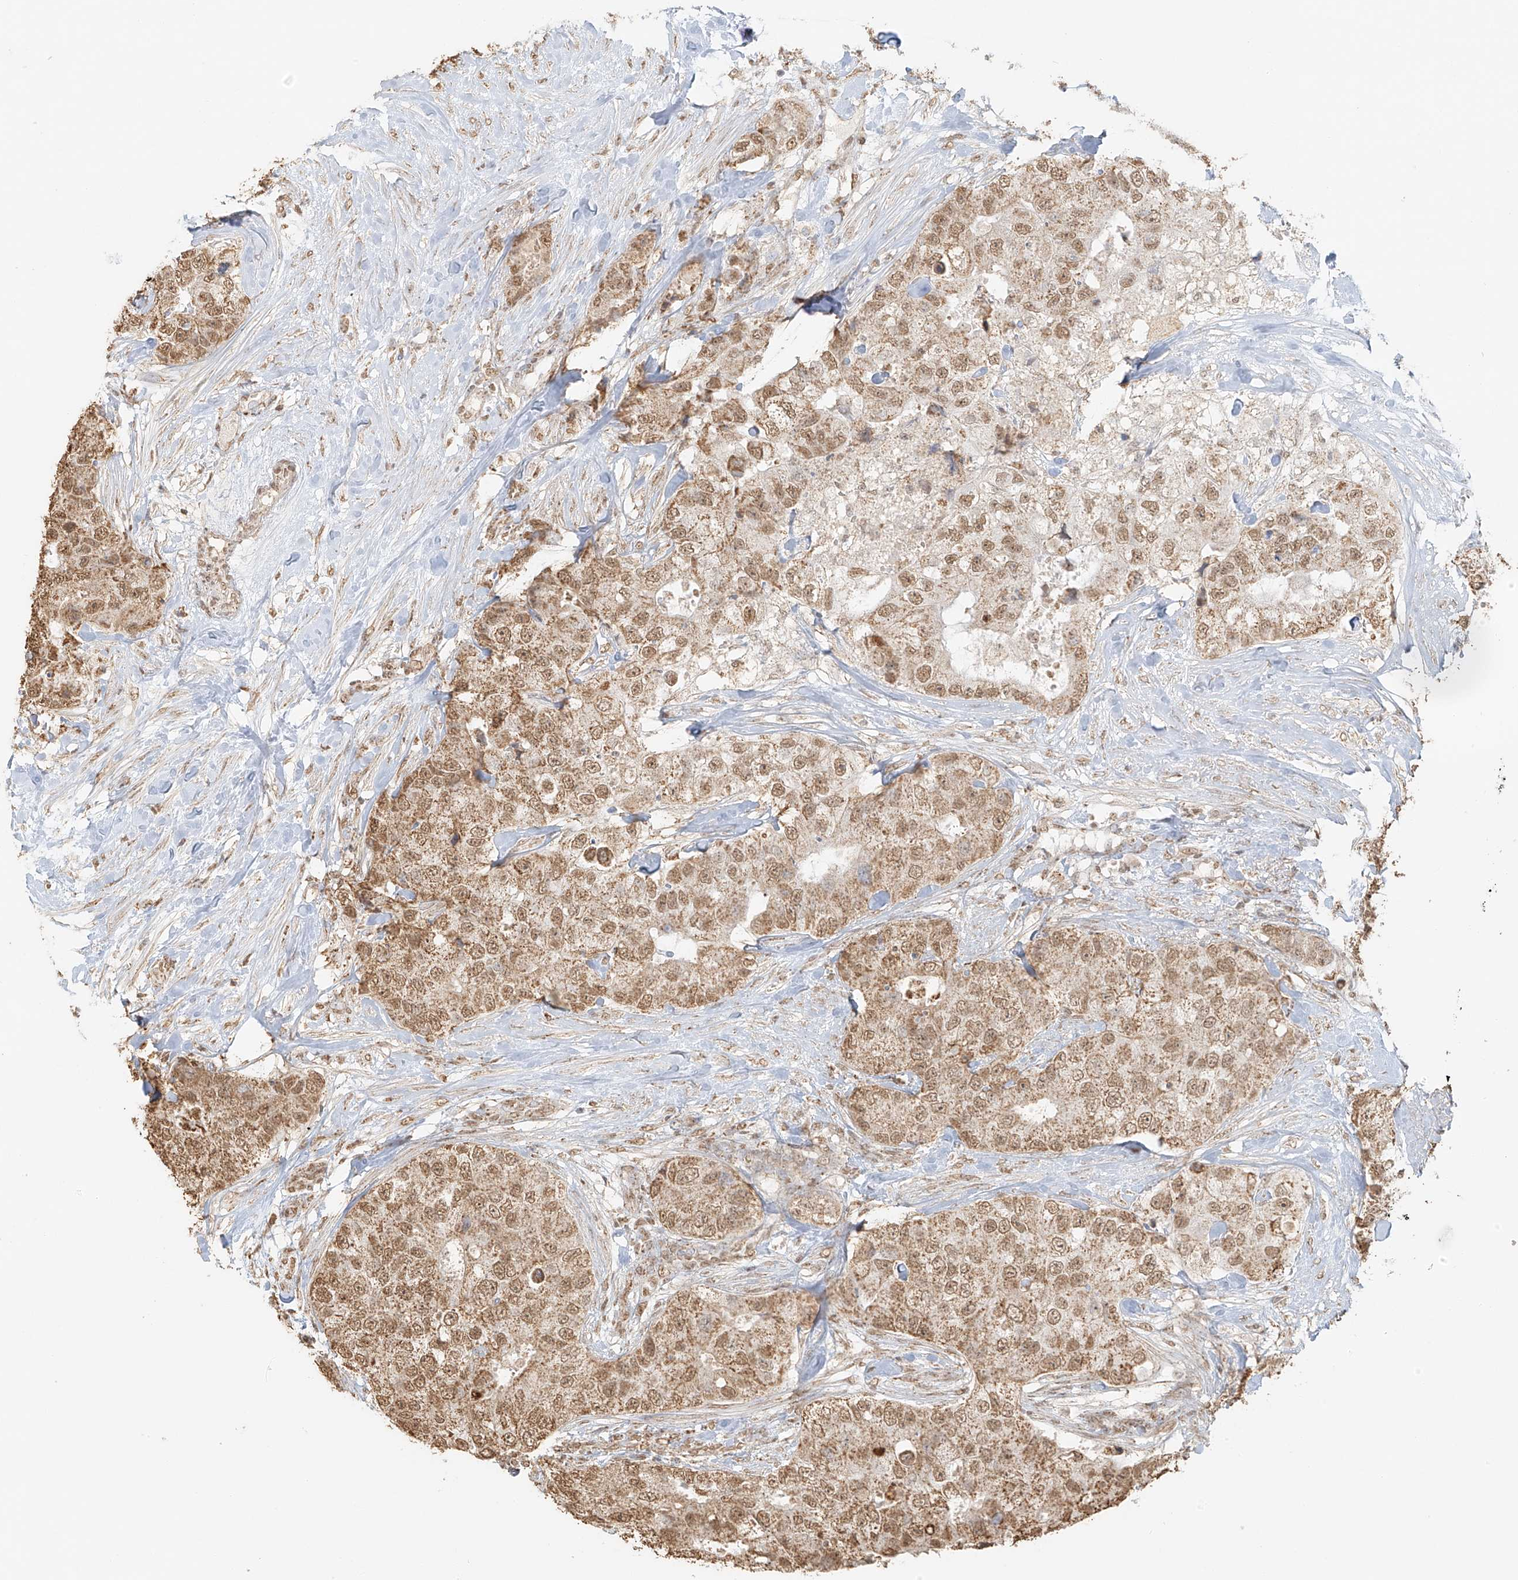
{"staining": {"intensity": "moderate", "quantity": ">75%", "location": "cytoplasmic/membranous,nuclear"}, "tissue": "breast cancer", "cell_type": "Tumor cells", "image_type": "cancer", "snomed": [{"axis": "morphology", "description": "Duct carcinoma"}, {"axis": "topography", "description": "Breast"}], "caption": "Immunohistochemical staining of human infiltrating ductal carcinoma (breast) displays medium levels of moderate cytoplasmic/membranous and nuclear positivity in about >75% of tumor cells. (IHC, brightfield microscopy, high magnification).", "gene": "MIPEP", "patient": {"sex": "female", "age": 62}}